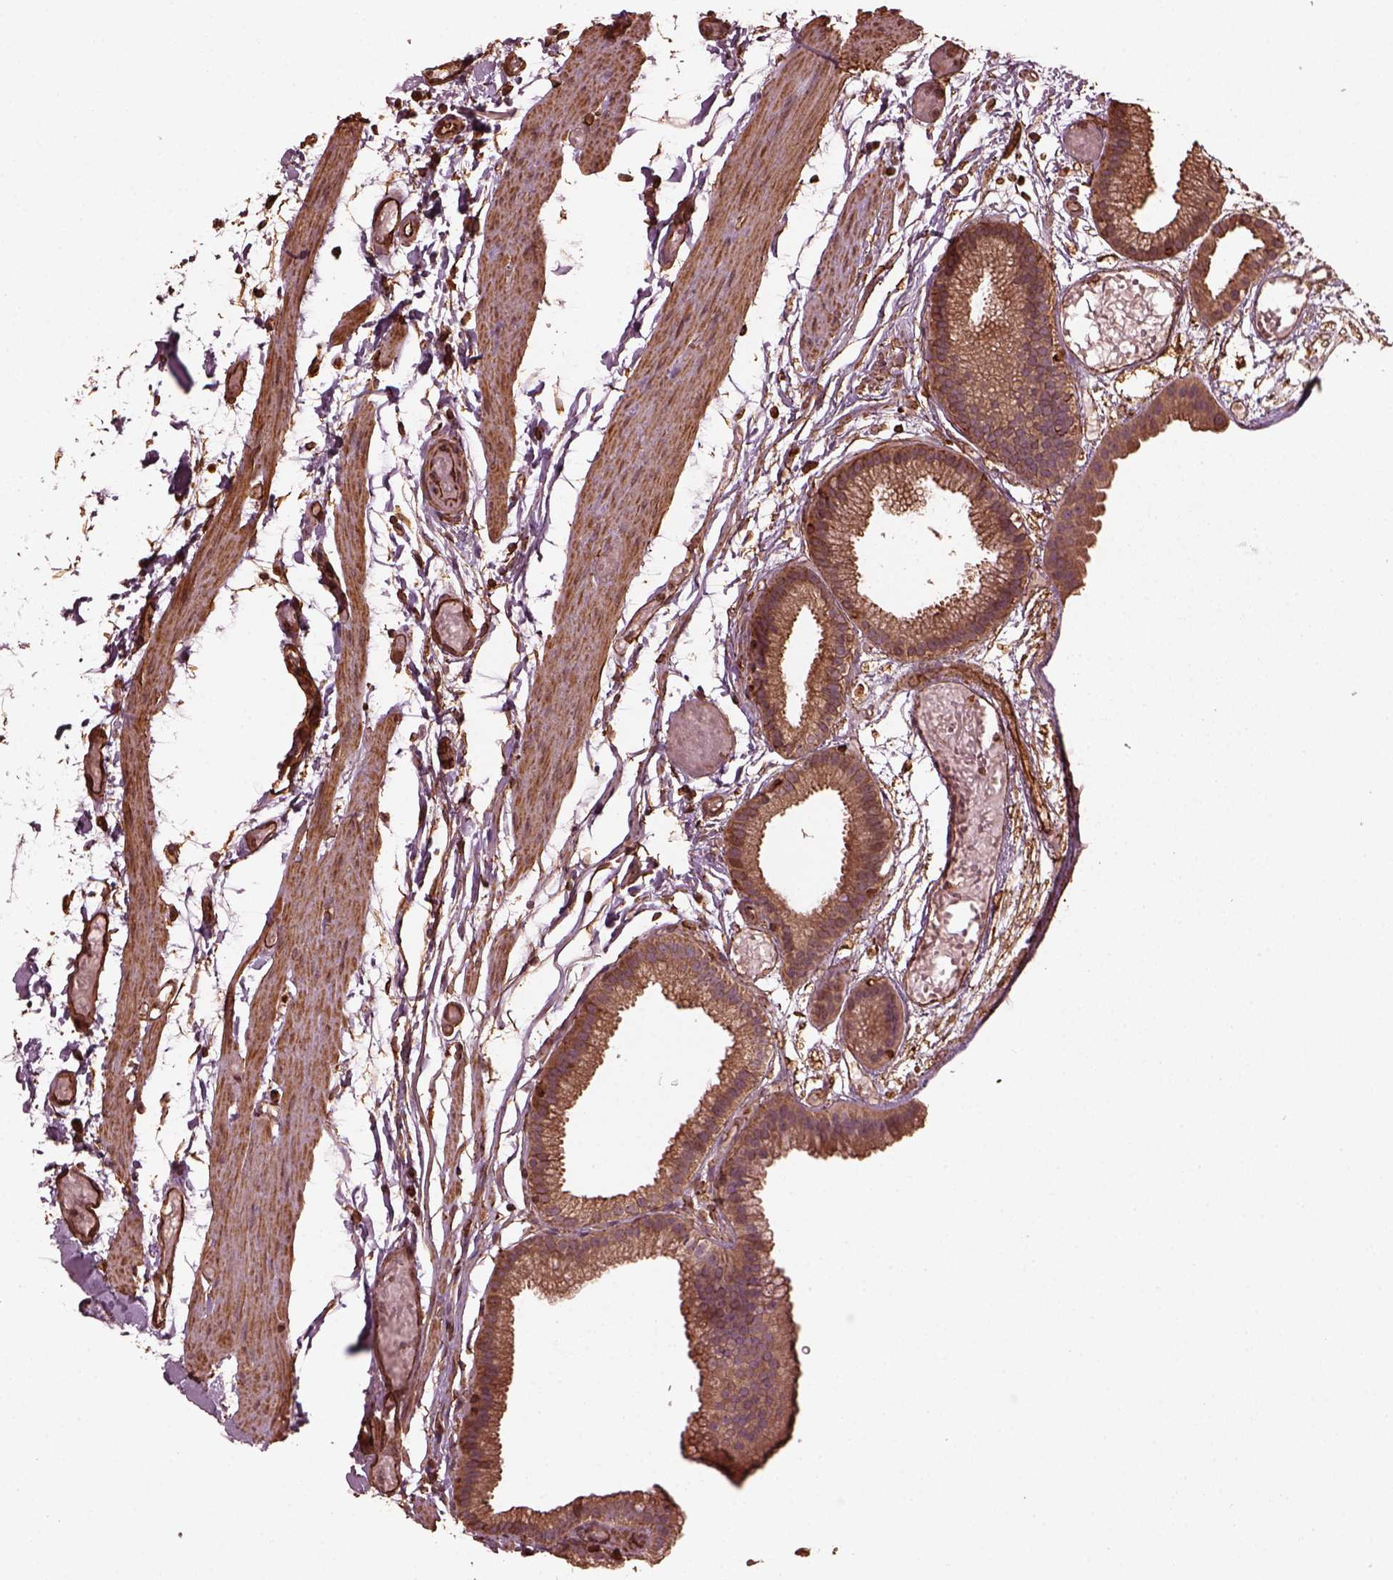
{"staining": {"intensity": "moderate", "quantity": ">75%", "location": "cytoplasmic/membranous"}, "tissue": "gallbladder", "cell_type": "Glandular cells", "image_type": "normal", "snomed": [{"axis": "morphology", "description": "Normal tissue, NOS"}, {"axis": "topography", "description": "Gallbladder"}], "caption": "This is an image of immunohistochemistry staining of benign gallbladder, which shows moderate positivity in the cytoplasmic/membranous of glandular cells.", "gene": "GTPBP1", "patient": {"sex": "female", "age": 45}}